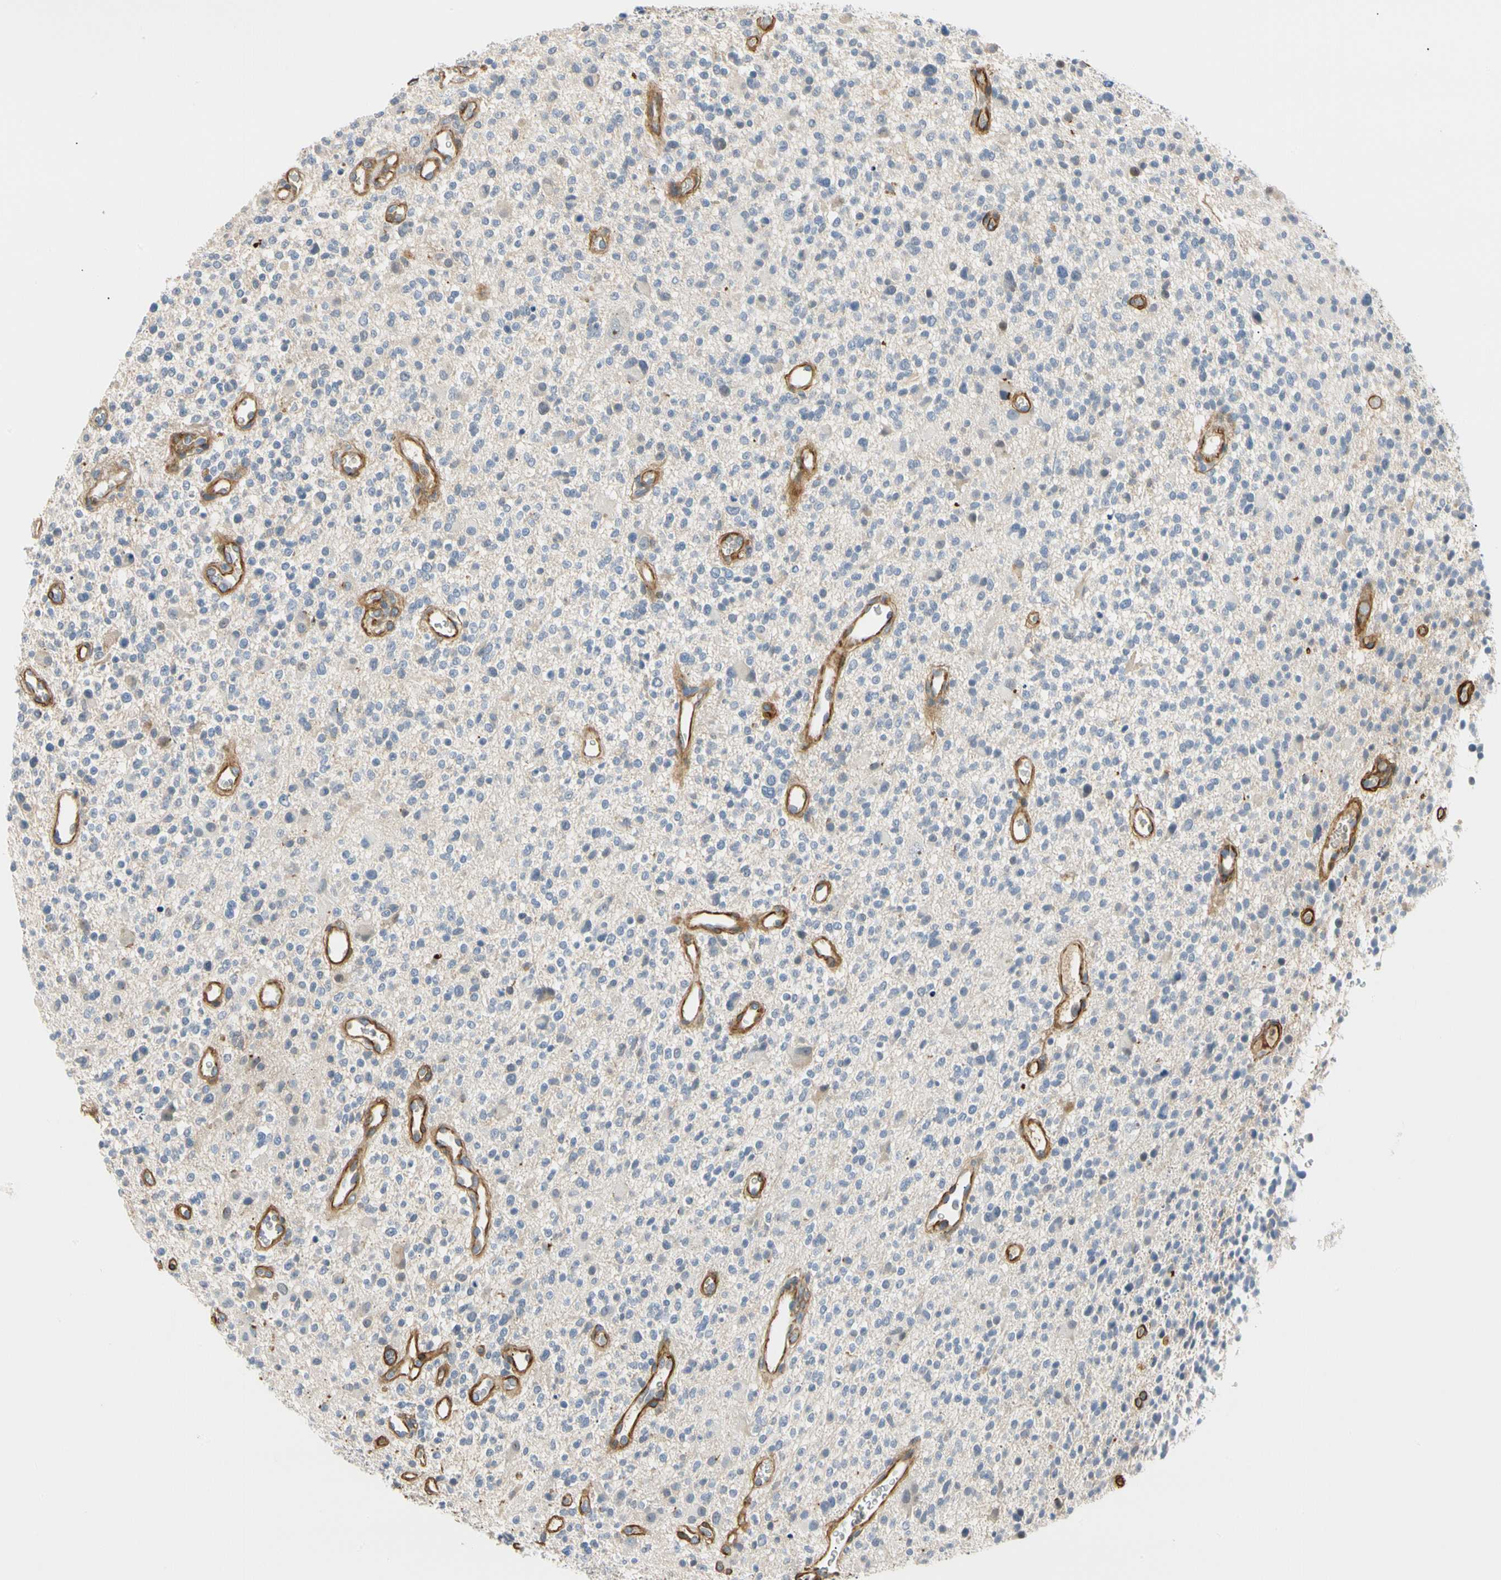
{"staining": {"intensity": "negative", "quantity": "none", "location": "none"}, "tissue": "glioma", "cell_type": "Tumor cells", "image_type": "cancer", "snomed": [{"axis": "morphology", "description": "Glioma, malignant, High grade"}, {"axis": "topography", "description": "Brain"}], "caption": "High-grade glioma (malignant) stained for a protein using IHC shows no expression tumor cells.", "gene": "TNFRSF18", "patient": {"sex": "male", "age": 48}}